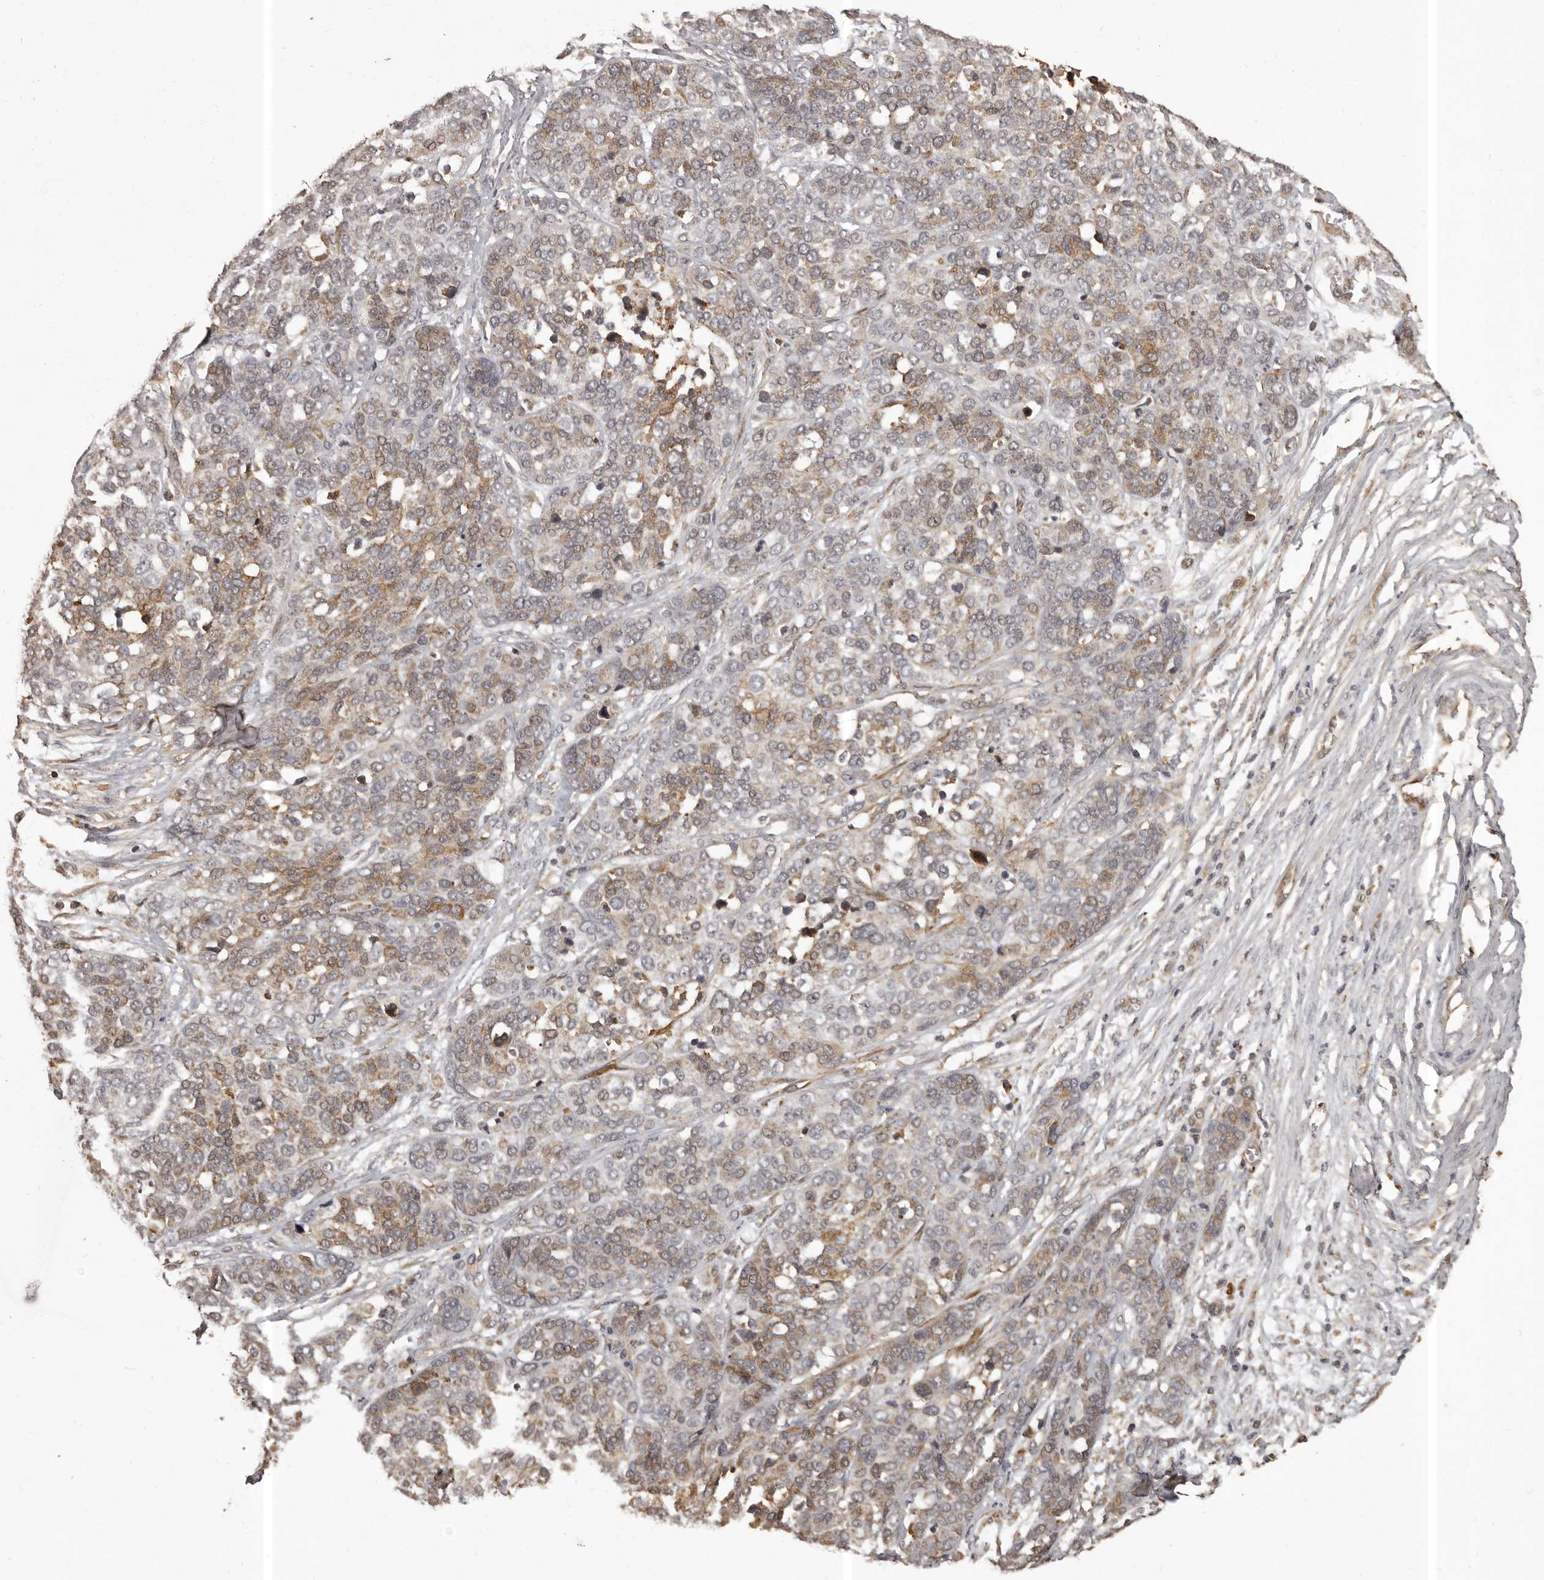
{"staining": {"intensity": "moderate", "quantity": "25%-75%", "location": "cytoplasmic/membranous"}, "tissue": "ovarian cancer", "cell_type": "Tumor cells", "image_type": "cancer", "snomed": [{"axis": "morphology", "description": "Cystadenocarcinoma, serous, NOS"}, {"axis": "topography", "description": "Ovary"}], "caption": "The immunohistochemical stain highlights moderate cytoplasmic/membranous expression in tumor cells of serous cystadenocarcinoma (ovarian) tissue.", "gene": "SLITRK6", "patient": {"sex": "female", "age": 44}}